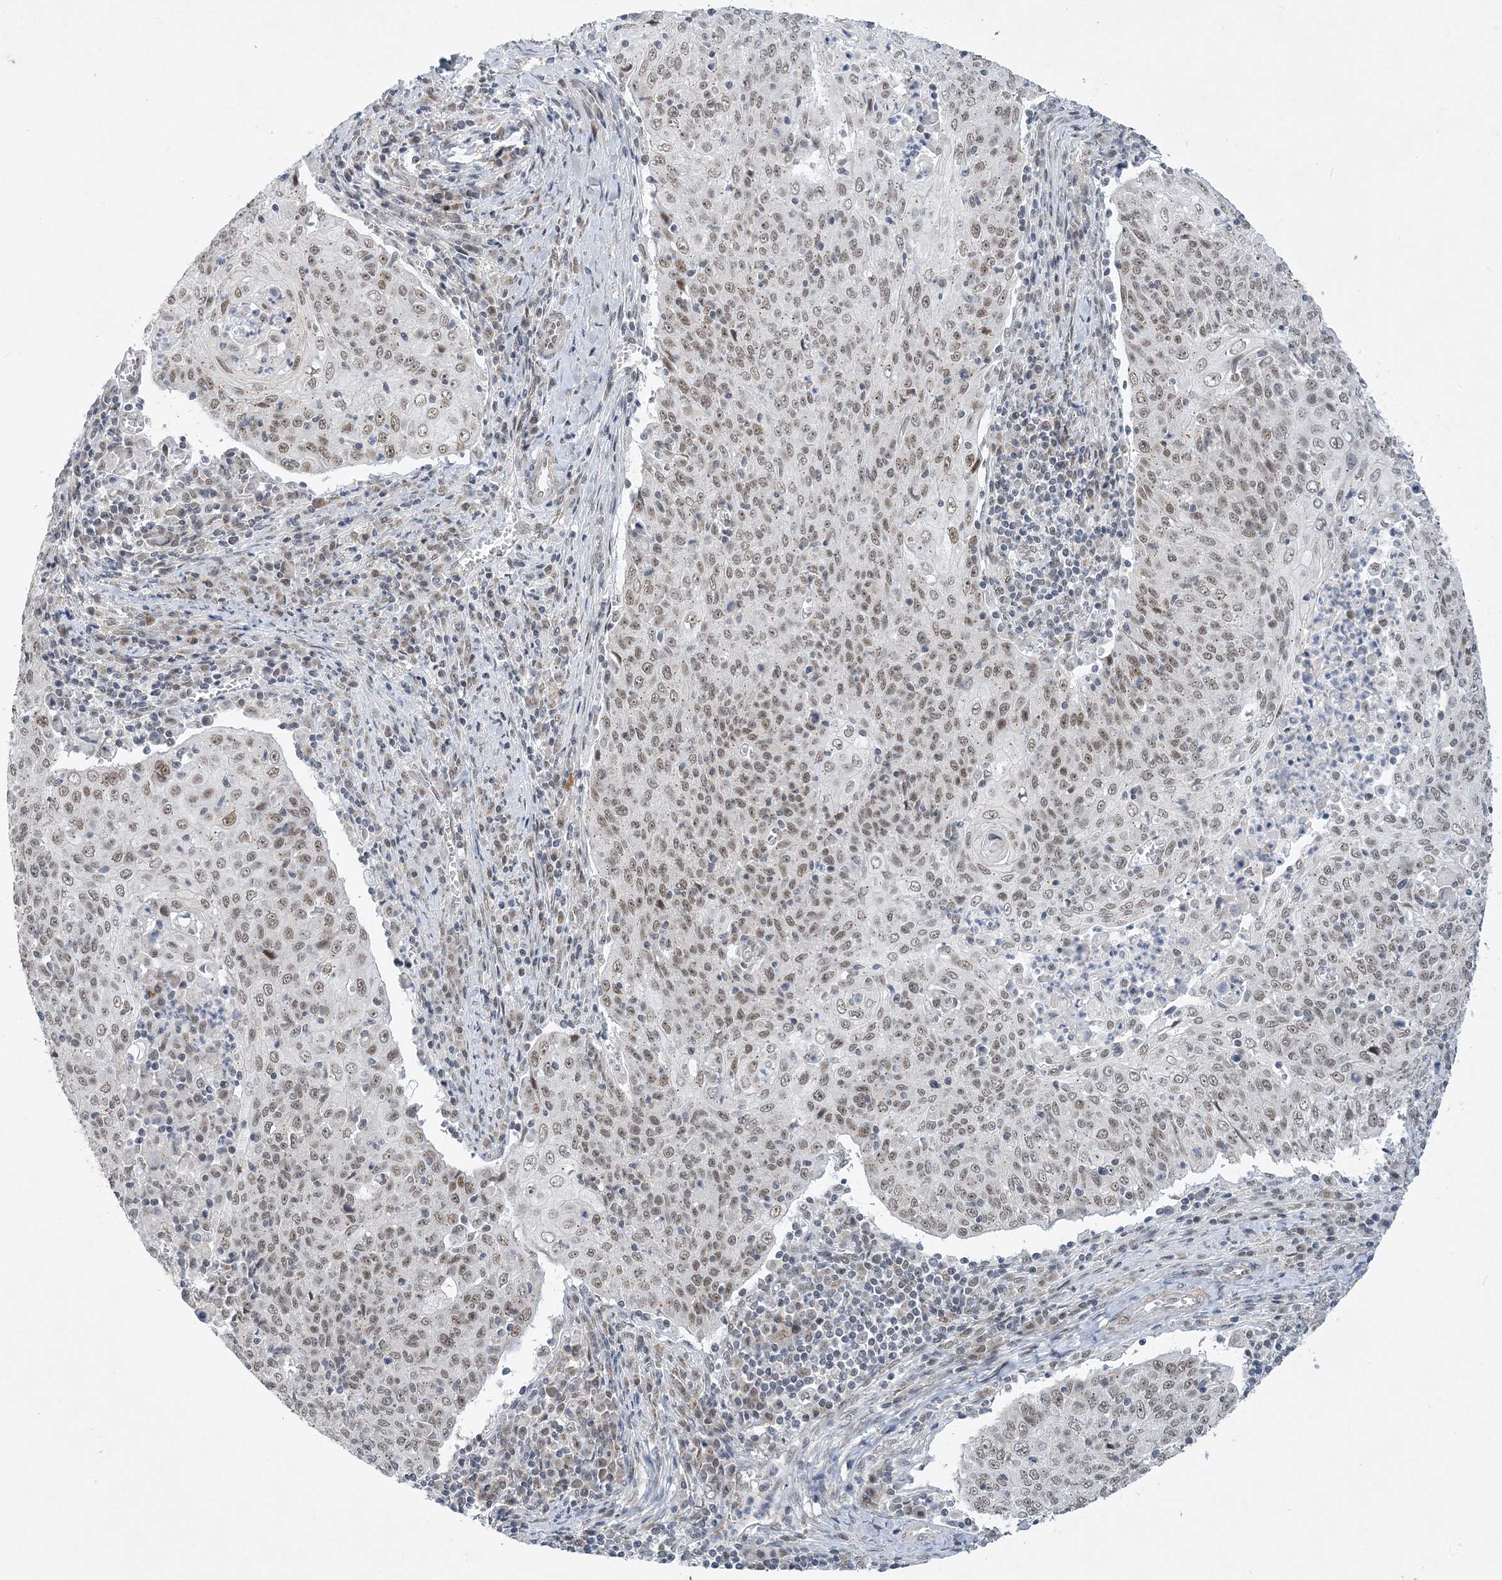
{"staining": {"intensity": "weak", "quantity": ">75%", "location": "nuclear"}, "tissue": "cervical cancer", "cell_type": "Tumor cells", "image_type": "cancer", "snomed": [{"axis": "morphology", "description": "Squamous cell carcinoma, NOS"}, {"axis": "topography", "description": "Cervix"}], "caption": "Protein expression analysis of cervical cancer shows weak nuclear expression in approximately >75% of tumor cells. Using DAB (3,3'-diaminobenzidine) (brown) and hematoxylin (blue) stains, captured at high magnification using brightfield microscopy.", "gene": "WAC", "patient": {"sex": "female", "age": 48}}